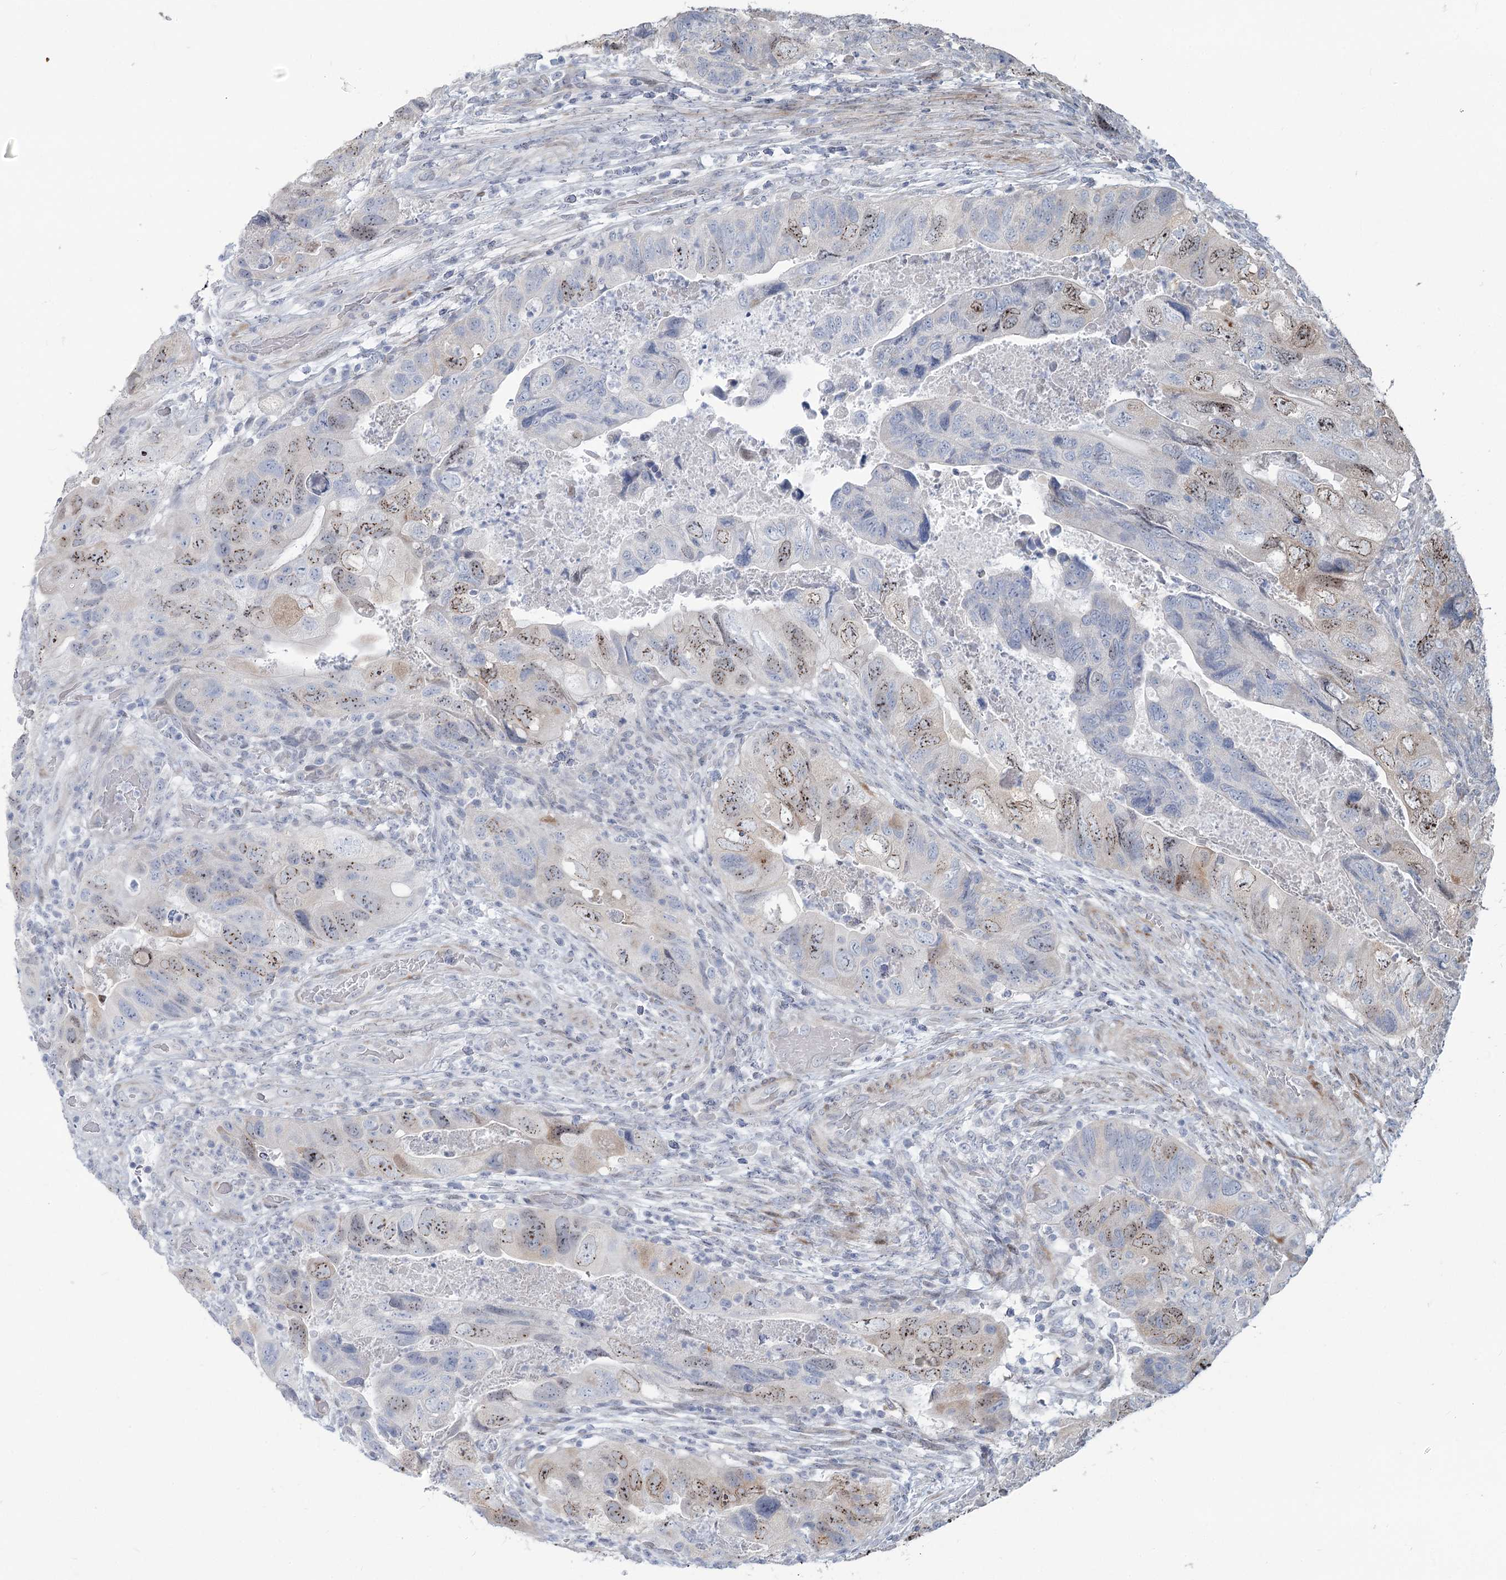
{"staining": {"intensity": "weak", "quantity": "25%-75%", "location": "nuclear"}, "tissue": "colorectal cancer", "cell_type": "Tumor cells", "image_type": "cancer", "snomed": [{"axis": "morphology", "description": "Adenocarcinoma, NOS"}, {"axis": "topography", "description": "Rectum"}], "caption": "The immunohistochemical stain shows weak nuclear staining in tumor cells of colorectal adenocarcinoma tissue. (DAB (3,3'-diaminobenzidine) IHC, brown staining for protein, blue staining for nuclei).", "gene": "ABITRAM", "patient": {"sex": "male", "age": 63}}